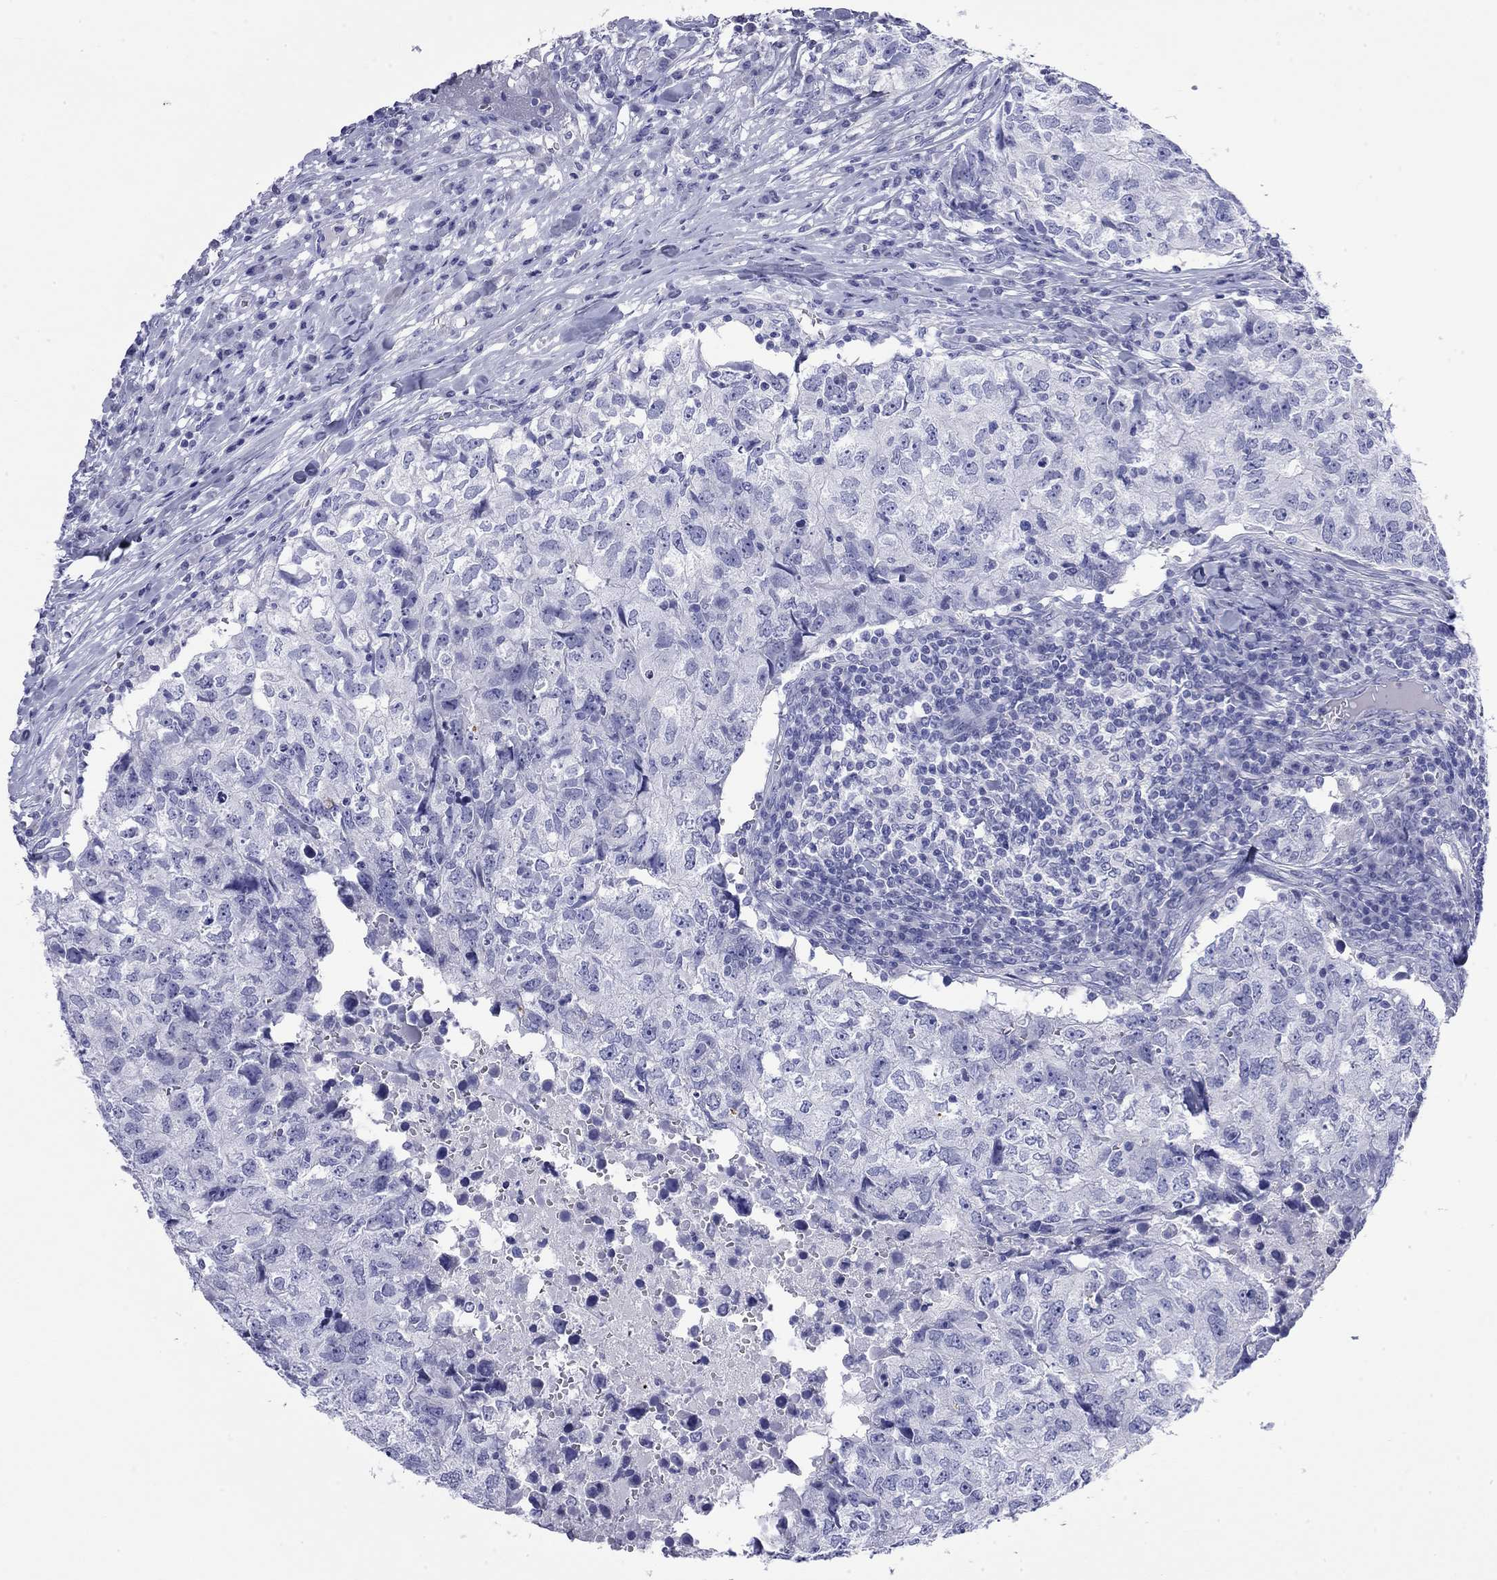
{"staining": {"intensity": "negative", "quantity": "none", "location": "none"}, "tissue": "breast cancer", "cell_type": "Tumor cells", "image_type": "cancer", "snomed": [{"axis": "morphology", "description": "Duct carcinoma"}, {"axis": "topography", "description": "Breast"}], "caption": "There is no significant expression in tumor cells of breast infiltrating ductal carcinoma.", "gene": "FIGLA", "patient": {"sex": "female", "age": 30}}